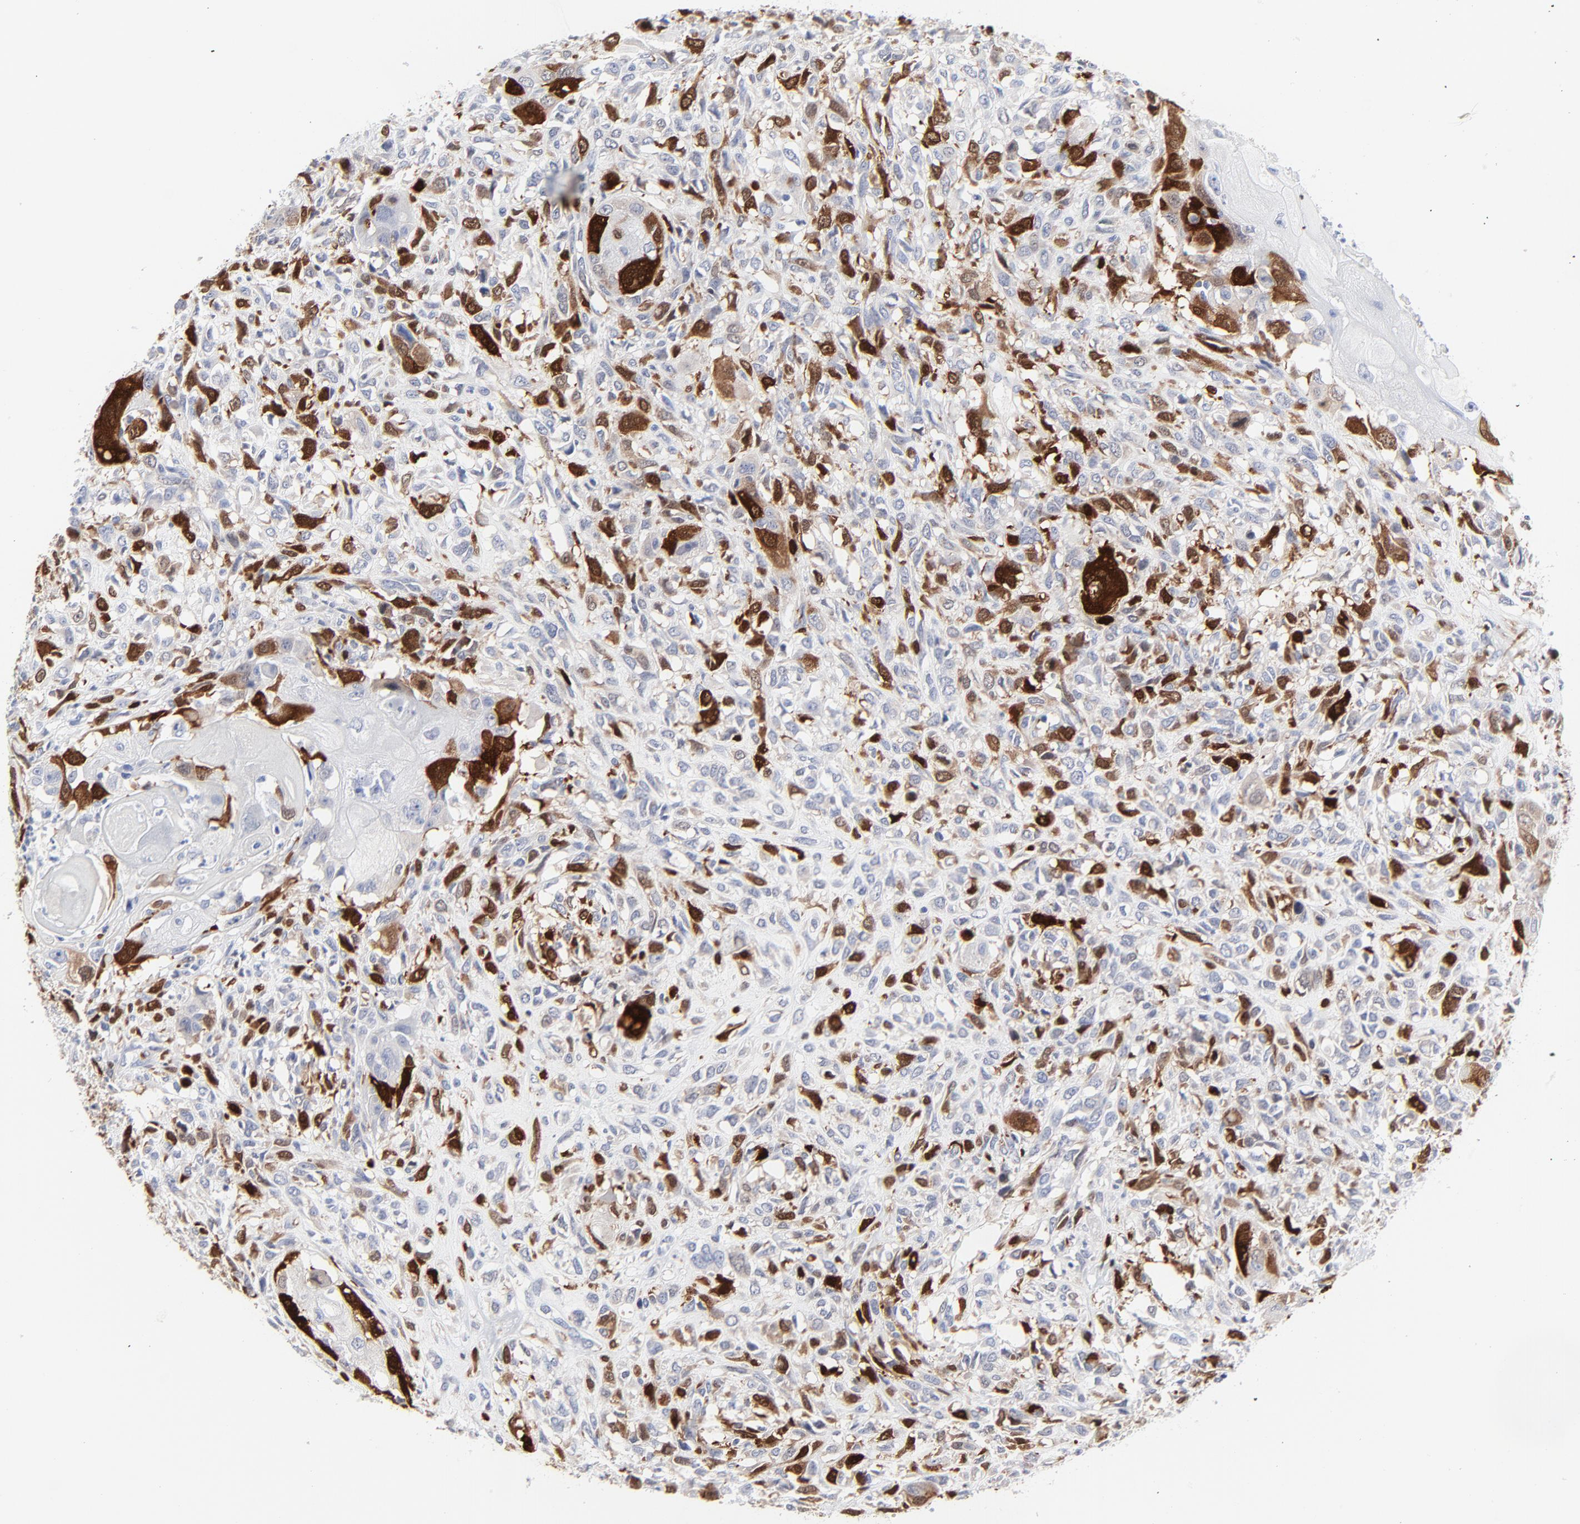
{"staining": {"intensity": "moderate", "quantity": "25%-75%", "location": "cytoplasmic/membranous,nuclear"}, "tissue": "head and neck cancer", "cell_type": "Tumor cells", "image_type": "cancer", "snomed": [{"axis": "morphology", "description": "Neoplasm, malignant, NOS"}, {"axis": "topography", "description": "Salivary gland"}, {"axis": "topography", "description": "Head-Neck"}], "caption": "This is a photomicrograph of immunohistochemistry staining of malignant neoplasm (head and neck), which shows moderate positivity in the cytoplasmic/membranous and nuclear of tumor cells.", "gene": "CDK1", "patient": {"sex": "male", "age": 43}}